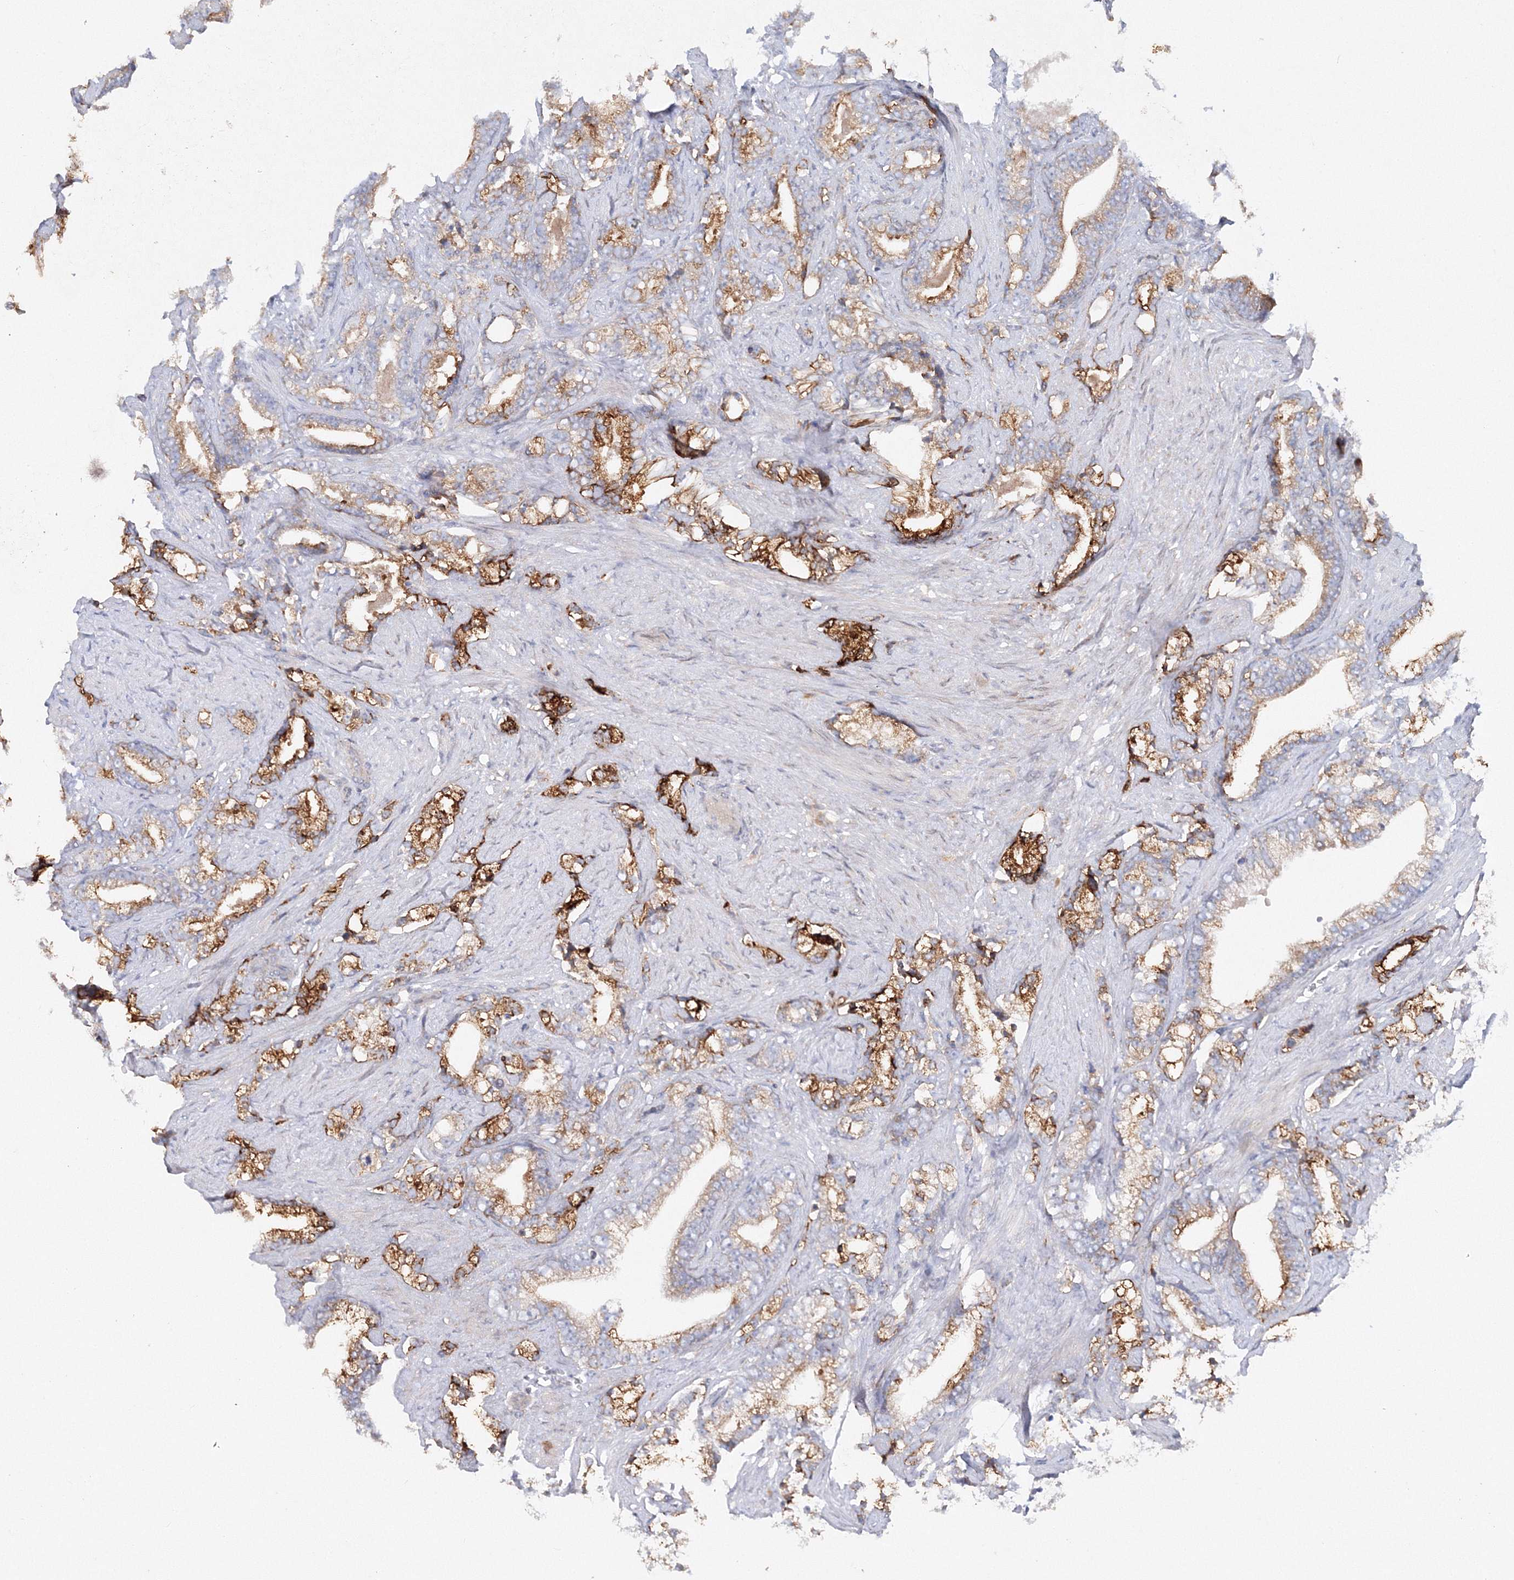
{"staining": {"intensity": "moderate", "quantity": ">75%", "location": "cytoplasmic/membranous"}, "tissue": "prostate cancer", "cell_type": "Tumor cells", "image_type": "cancer", "snomed": [{"axis": "morphology", "description": "Adenocarcinoma, High grade"}, {"axis": "topography", "description": "Prostate and seminal vesicle, NOS"}], "caption": "IHC staining of adenocarcinoma (high-grade) (prostate), which reveals medium levels of moderate cytoplasmic/membranous positivity in about >75% of tumor cells indicating moderate cytoplasmic/membranous protein expression. The staining was performed using DAB (3,3'-diaminobenzidine) (brown) for protein detection and nuclei were counterstained in hematoxylin (blue).", "gene": "SLC36A1", "patient": {"sex": "male", "age": 67}}